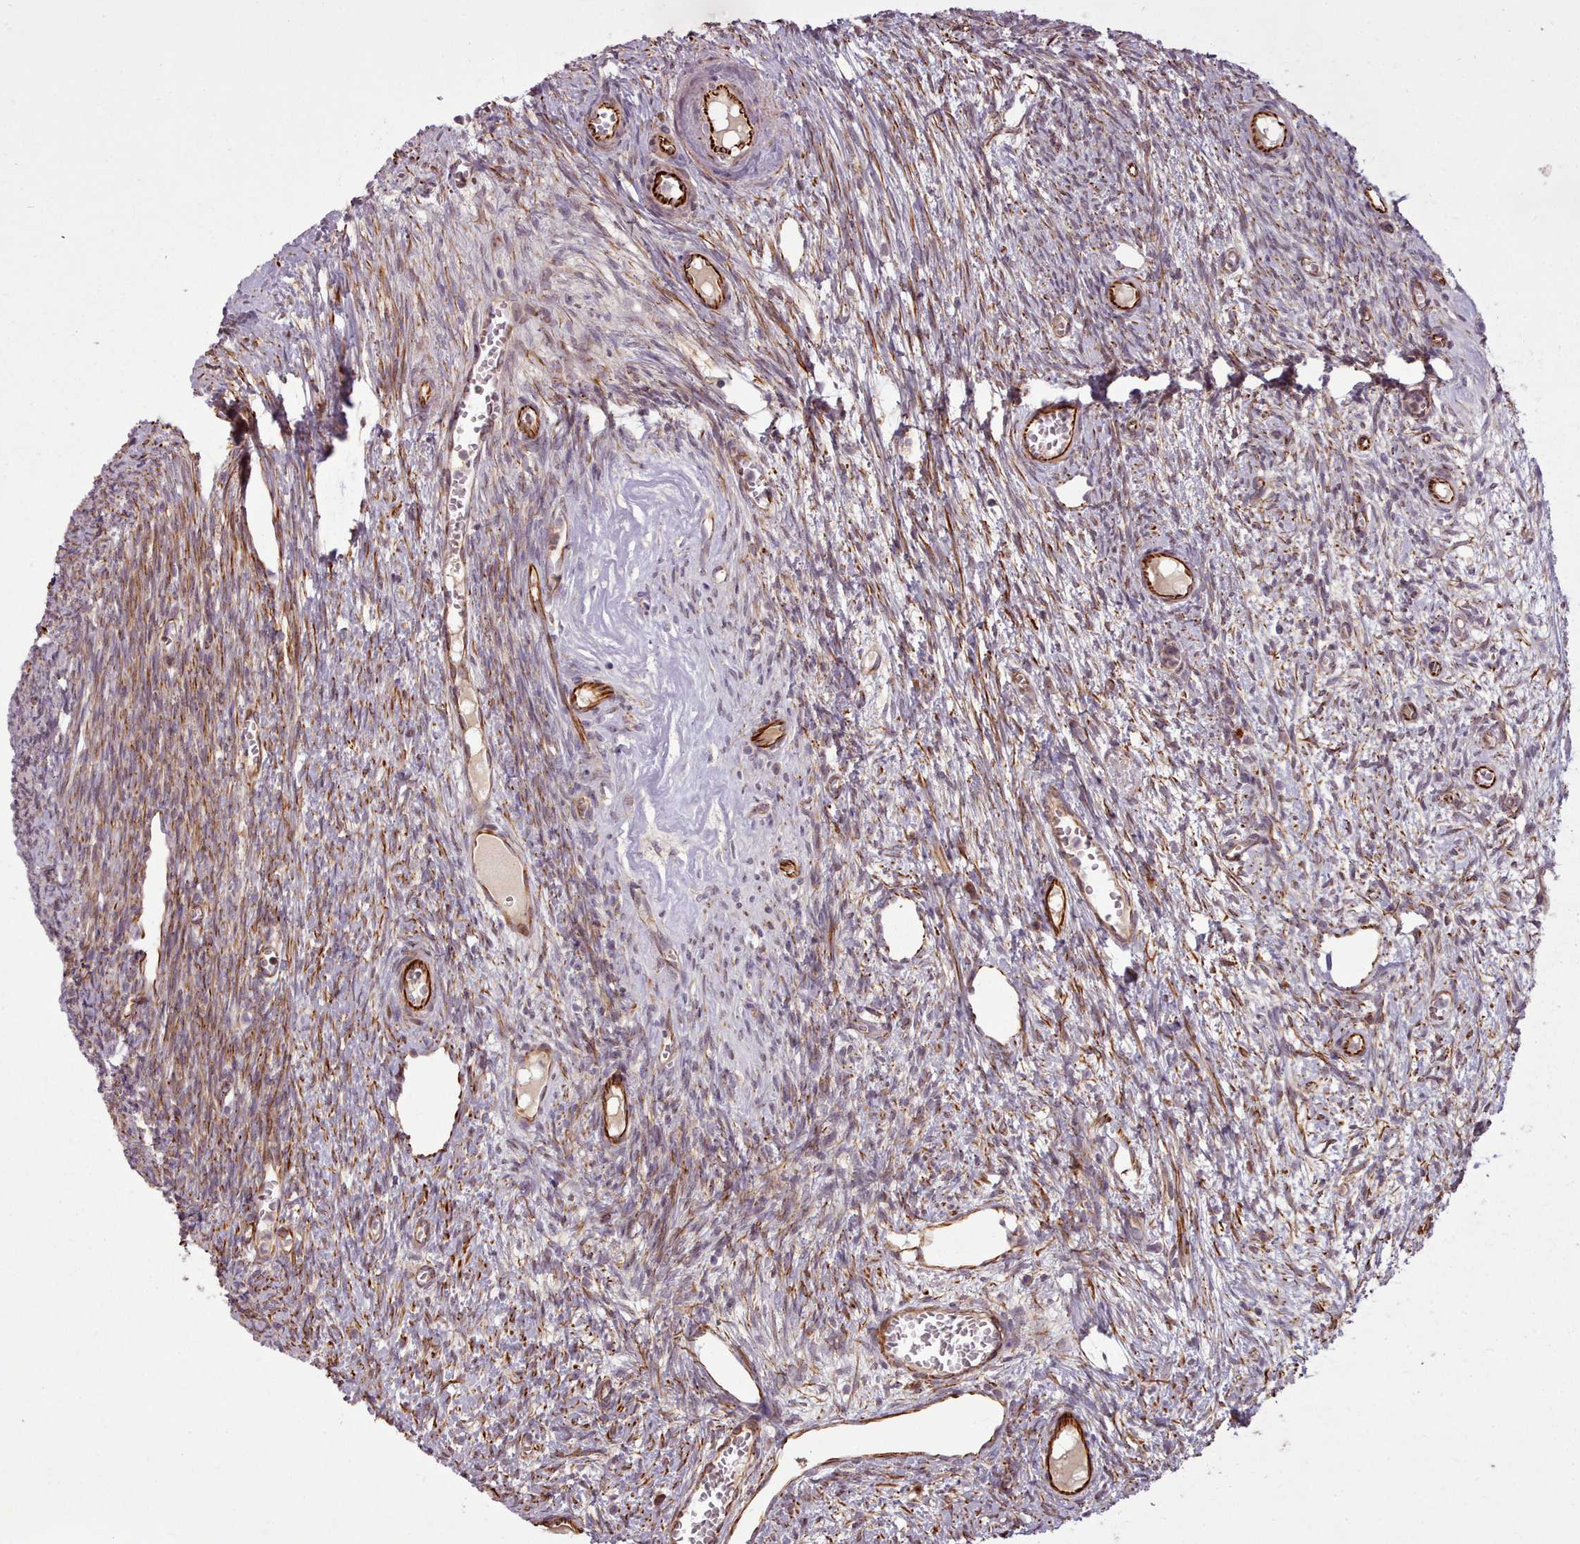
{"staining": {"intensity": "weak", "quantity": ">75%", "location": "cytoplasmic/membranous"}, "tissue": "ovary", "cell_type": "Follicle cells", "image_type": "normal", "snomed": [{"axis": "morphology", "description": "Normal tissue, NOS"}, {"axis": "topography", "description": "Ovary"}], "caption": "Follicle cells show low levels of weak cytoplasmic/membranous expression in approximately >75% of cells in benign human ovary. (brown staining indicates protein expression, while blue staining denotes nuclei).", "gene": "GBGT1", "patient": {"sex": "female", "age": 44}}